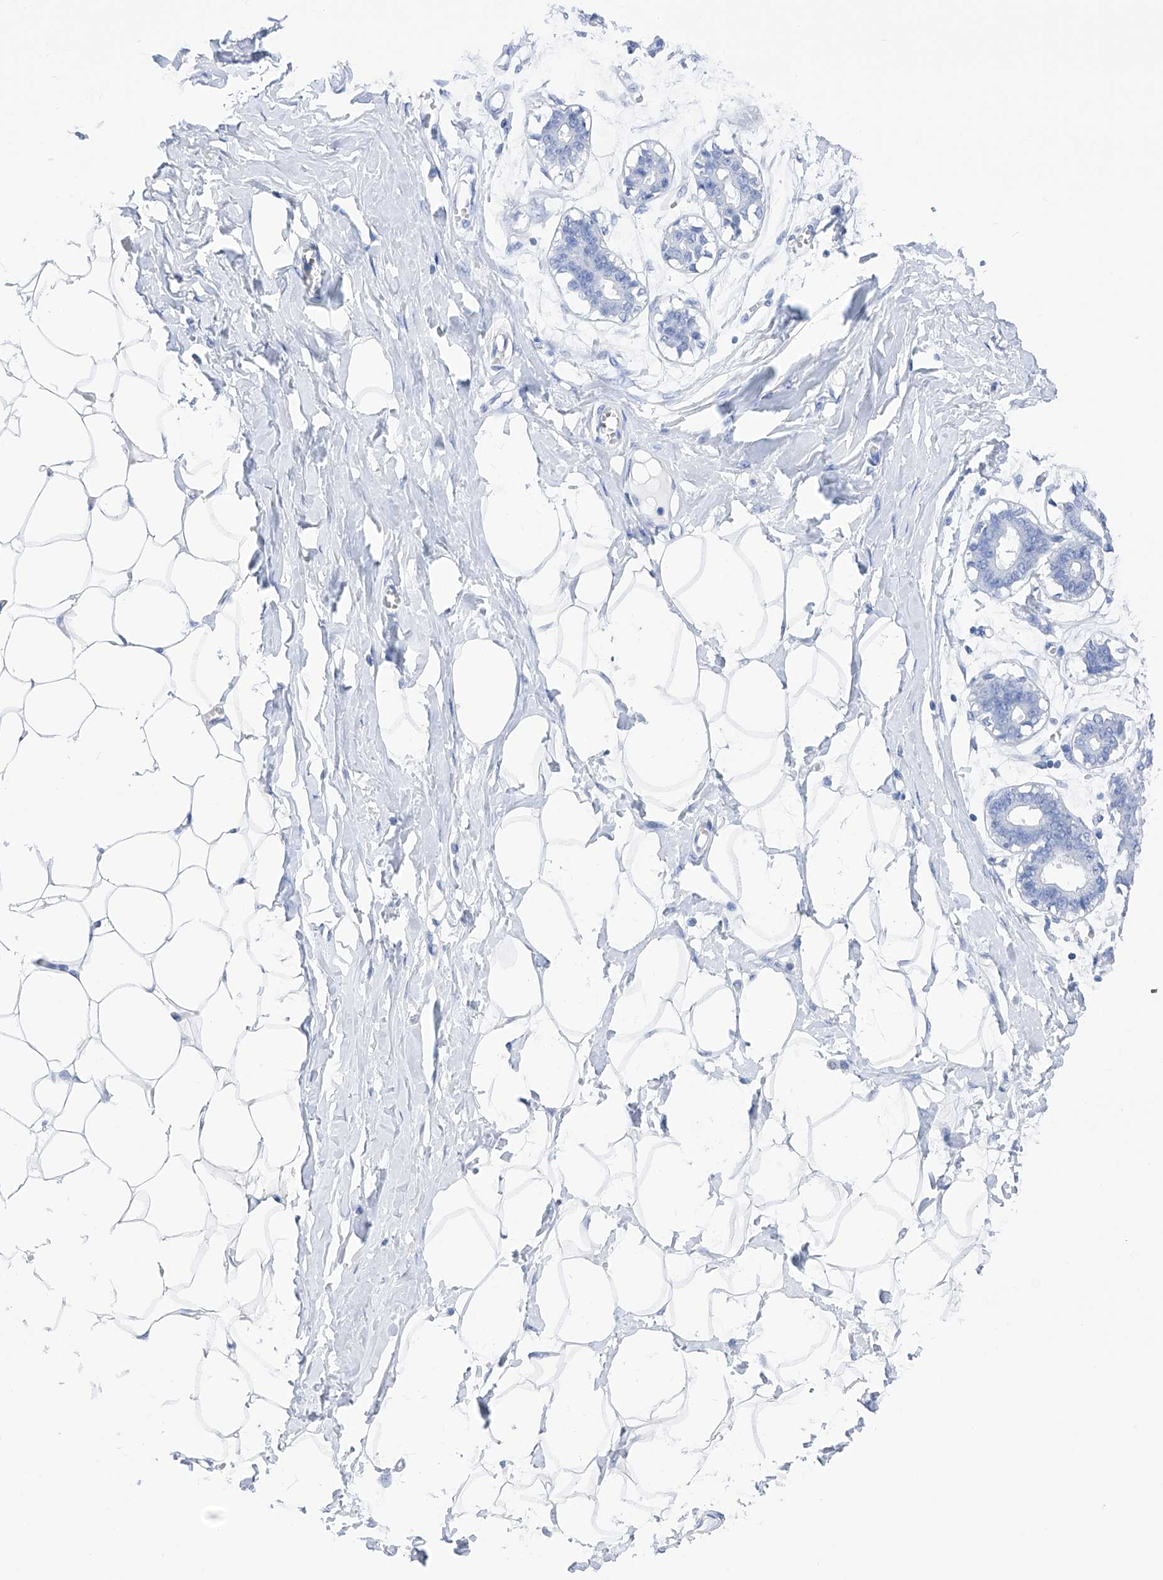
{"staining": {"intensity": "negative", "quantity": "none", "location": "none"}, "tissue": "breast", "cell_type": "Adipocytes", "image_type": "normal", "snomed": [{"axis": "morphology", "description": "Normal tissue, NOS"}, {"axis": "topography", "description": "Breast"}], "caption": "Immunohistochemistry (IHC) photomicrograph of unremarkable human breast stained for a protein (brown), which demonstrates no positivity in adipocytes.", "gene": "FLG", "patient": {"sex": "female", "age": 27}}